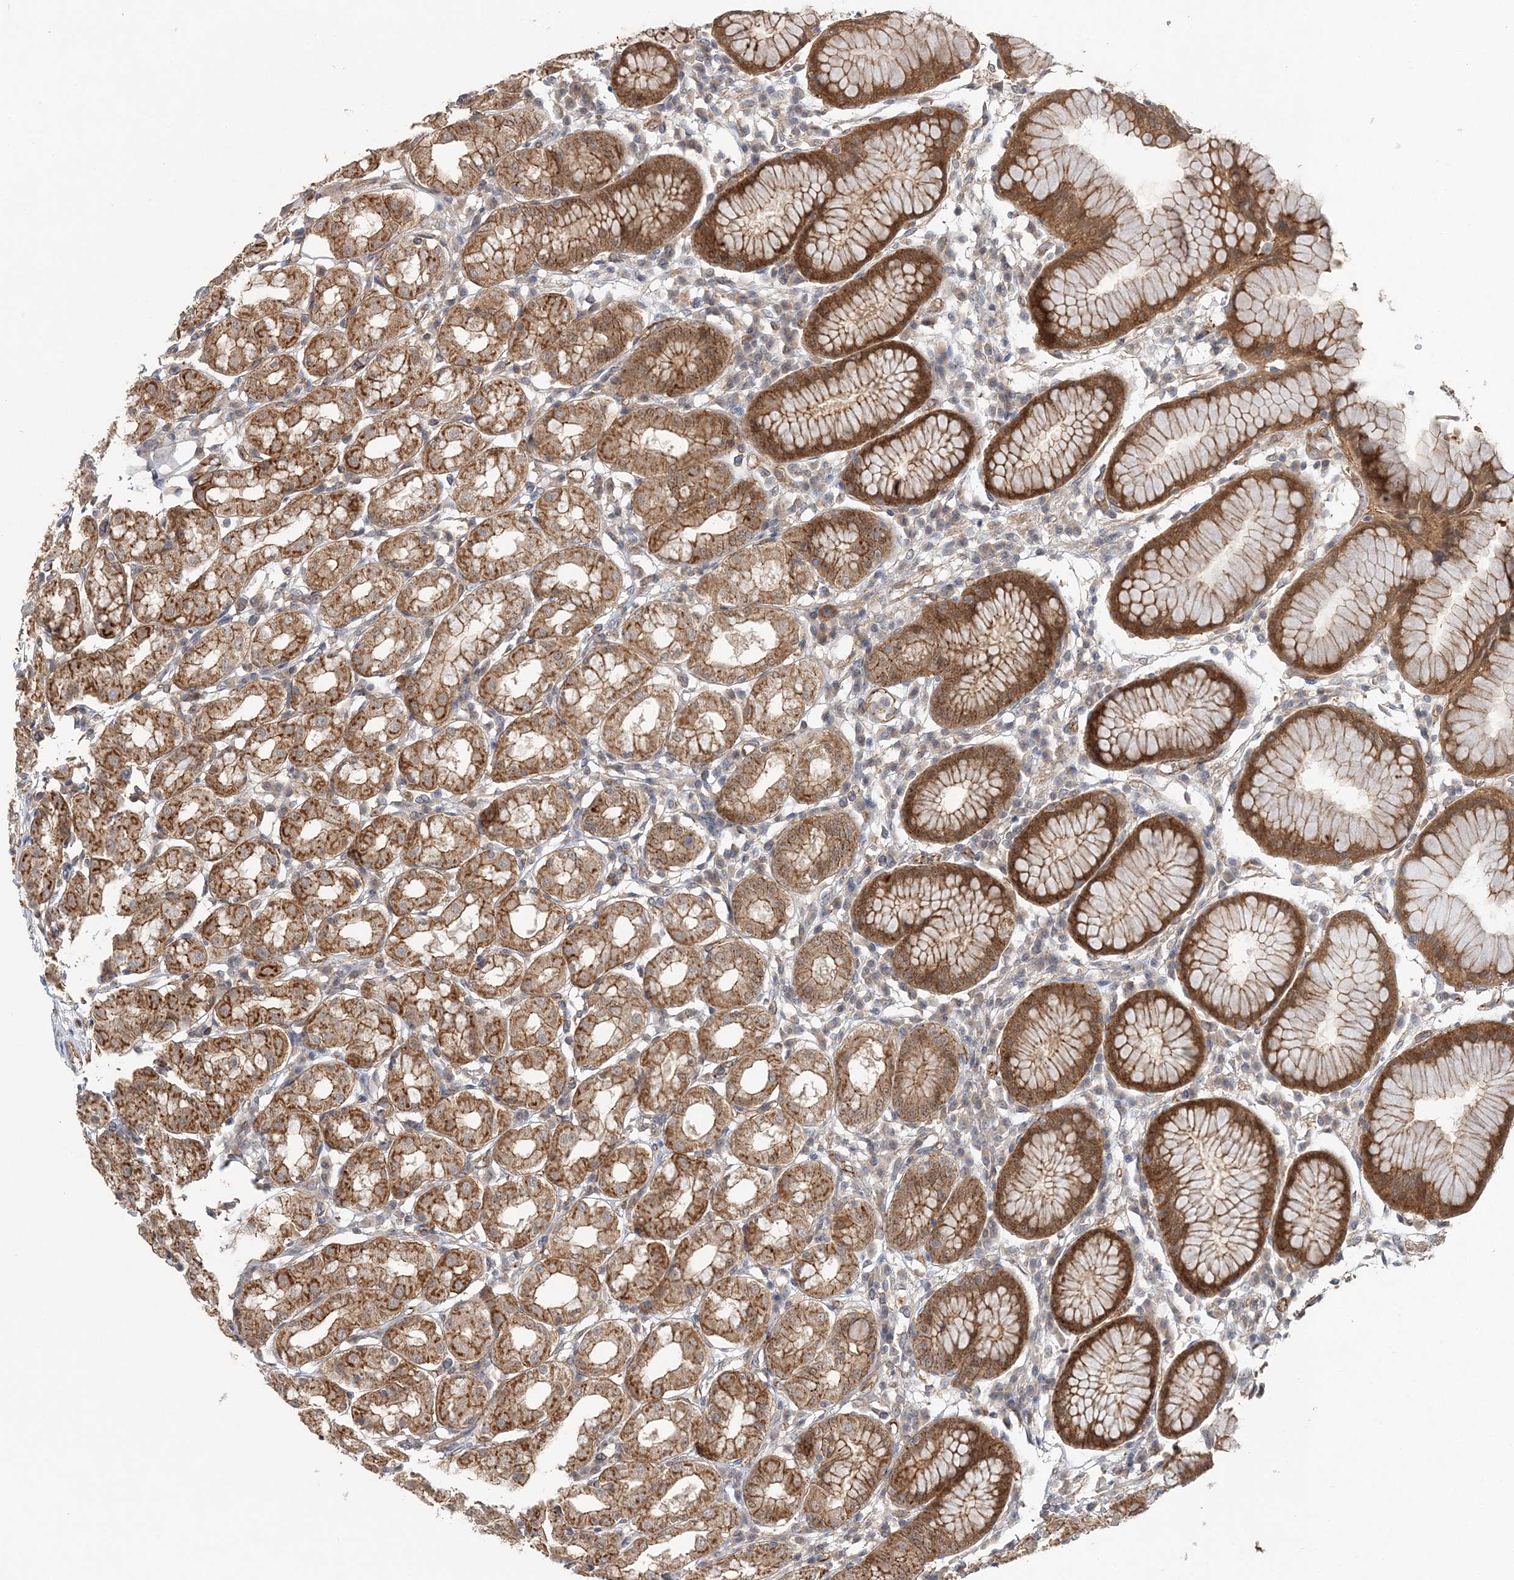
{"staining": {"intensity": "moderate", "quantity": ">75%", "location": "cytoplasmic/membranous"}, "tissue": "stomach", "cell_type": "Glandular cells", "image_type": "normal", "snomed": [{"axis": "morphology", "description": "Normal tissue, NOS"}, {"axis": "topography", "description": "Stomach"}, {"axis": "topography", "description": "Stomach, lower"}], "caption": "Protein expression analysis of unremarkable human stomach reveals moderate cytoplasmic/membranous staining in approximately >75% of glandular cells.", "gene": "MAT2B", "patient": {"sex": "female", "age": 56}}